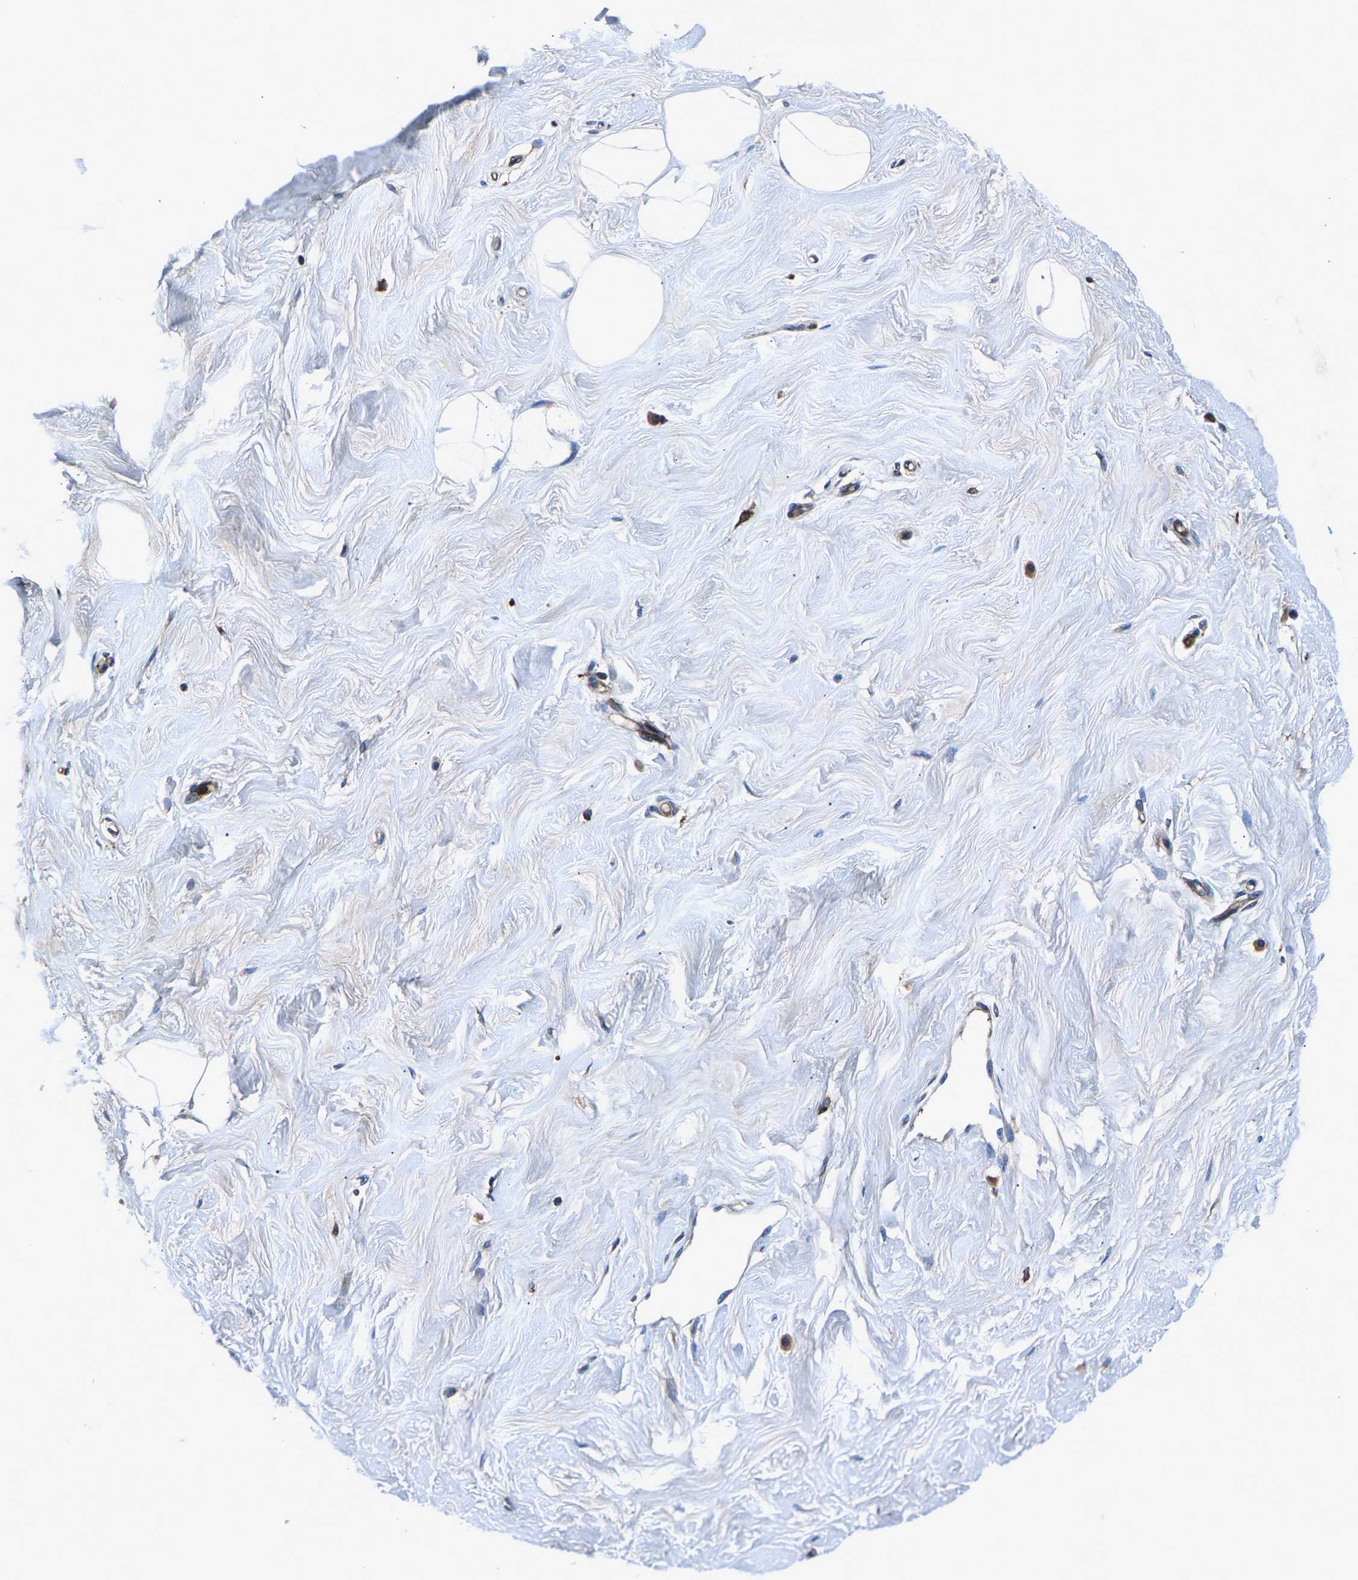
{"staining": {"intensity": "negative", "quantity": "none", "location": "none"}, "tissue": "breast", "cell_type": "Adipocytes", "image_type": "normal", "snomed": [{"axis": "morphology", "description": "Normal tissue, NOS"}, {"axis": "topography", "description": "Breast"}], "caption": "Immunohistochemical staining of benign human breast shows no significant staining in adipocytes. (Immunohistochemistry (ihc), brightfield microscopy, high magnification).", "gene": "LPCAT1", "patient": {"sex": "female", "age": 23}}